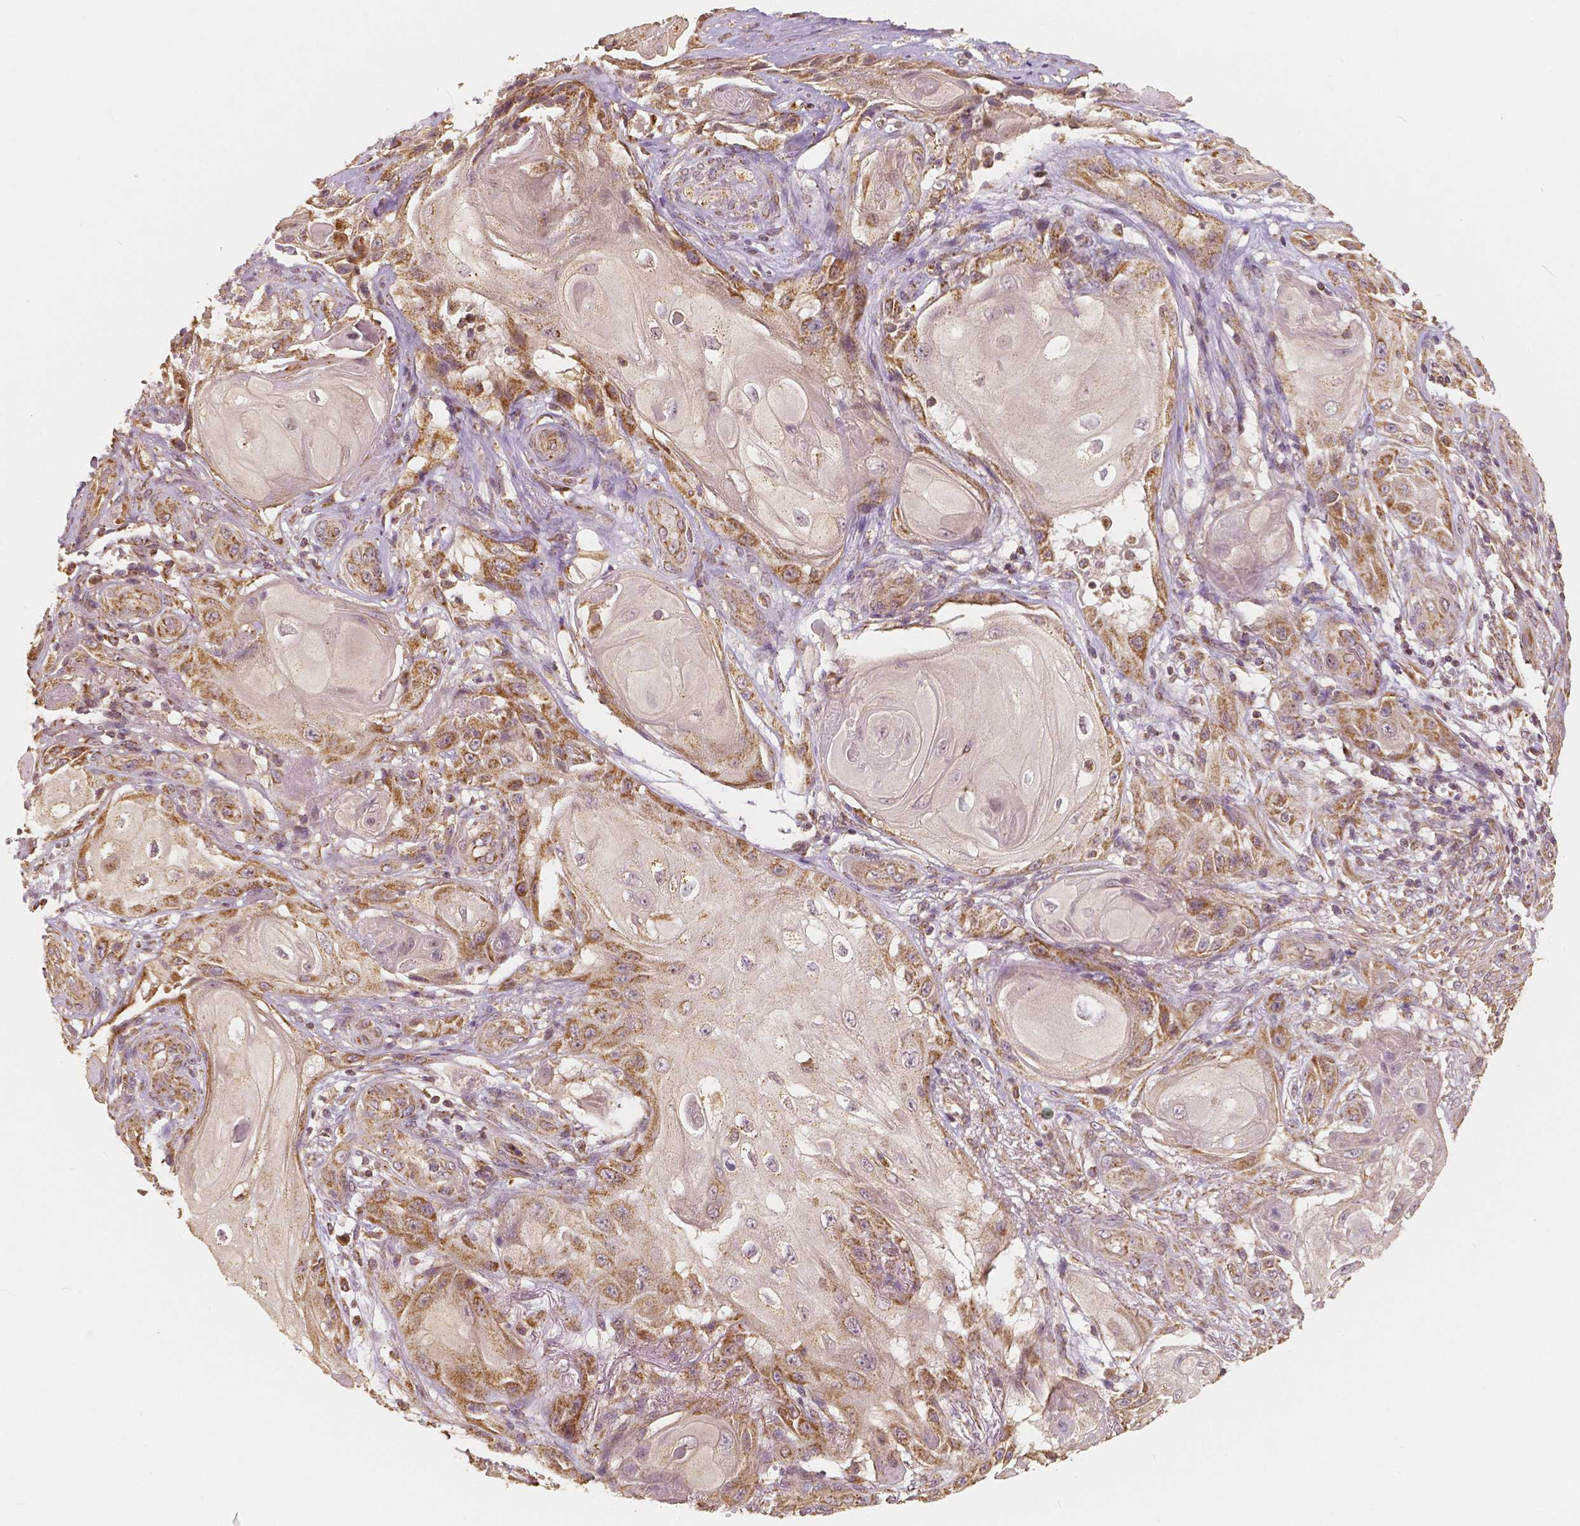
{"staining": {"intensity": "moderate", "quantity": ">75%", "location": "cytoplasmic/membranous"}, "tissue": "skin cancer", "cell_type": "Tumor cells", "image_type": "cancer", "snomed": [{"axis": "morphology", "description": "Squamous cell carcinoma, NOS"}, {"axis": "topography", "description": "Skin"}], "caption": "This image displays immunohistochemistry staining of human squamous cell carcinoma (skin), with medium moderate cytoplasmic/membranous staining in about >75% of tumor cells.", "gene": "PEX26", "patient": {"sex": "male", "age": 62}}